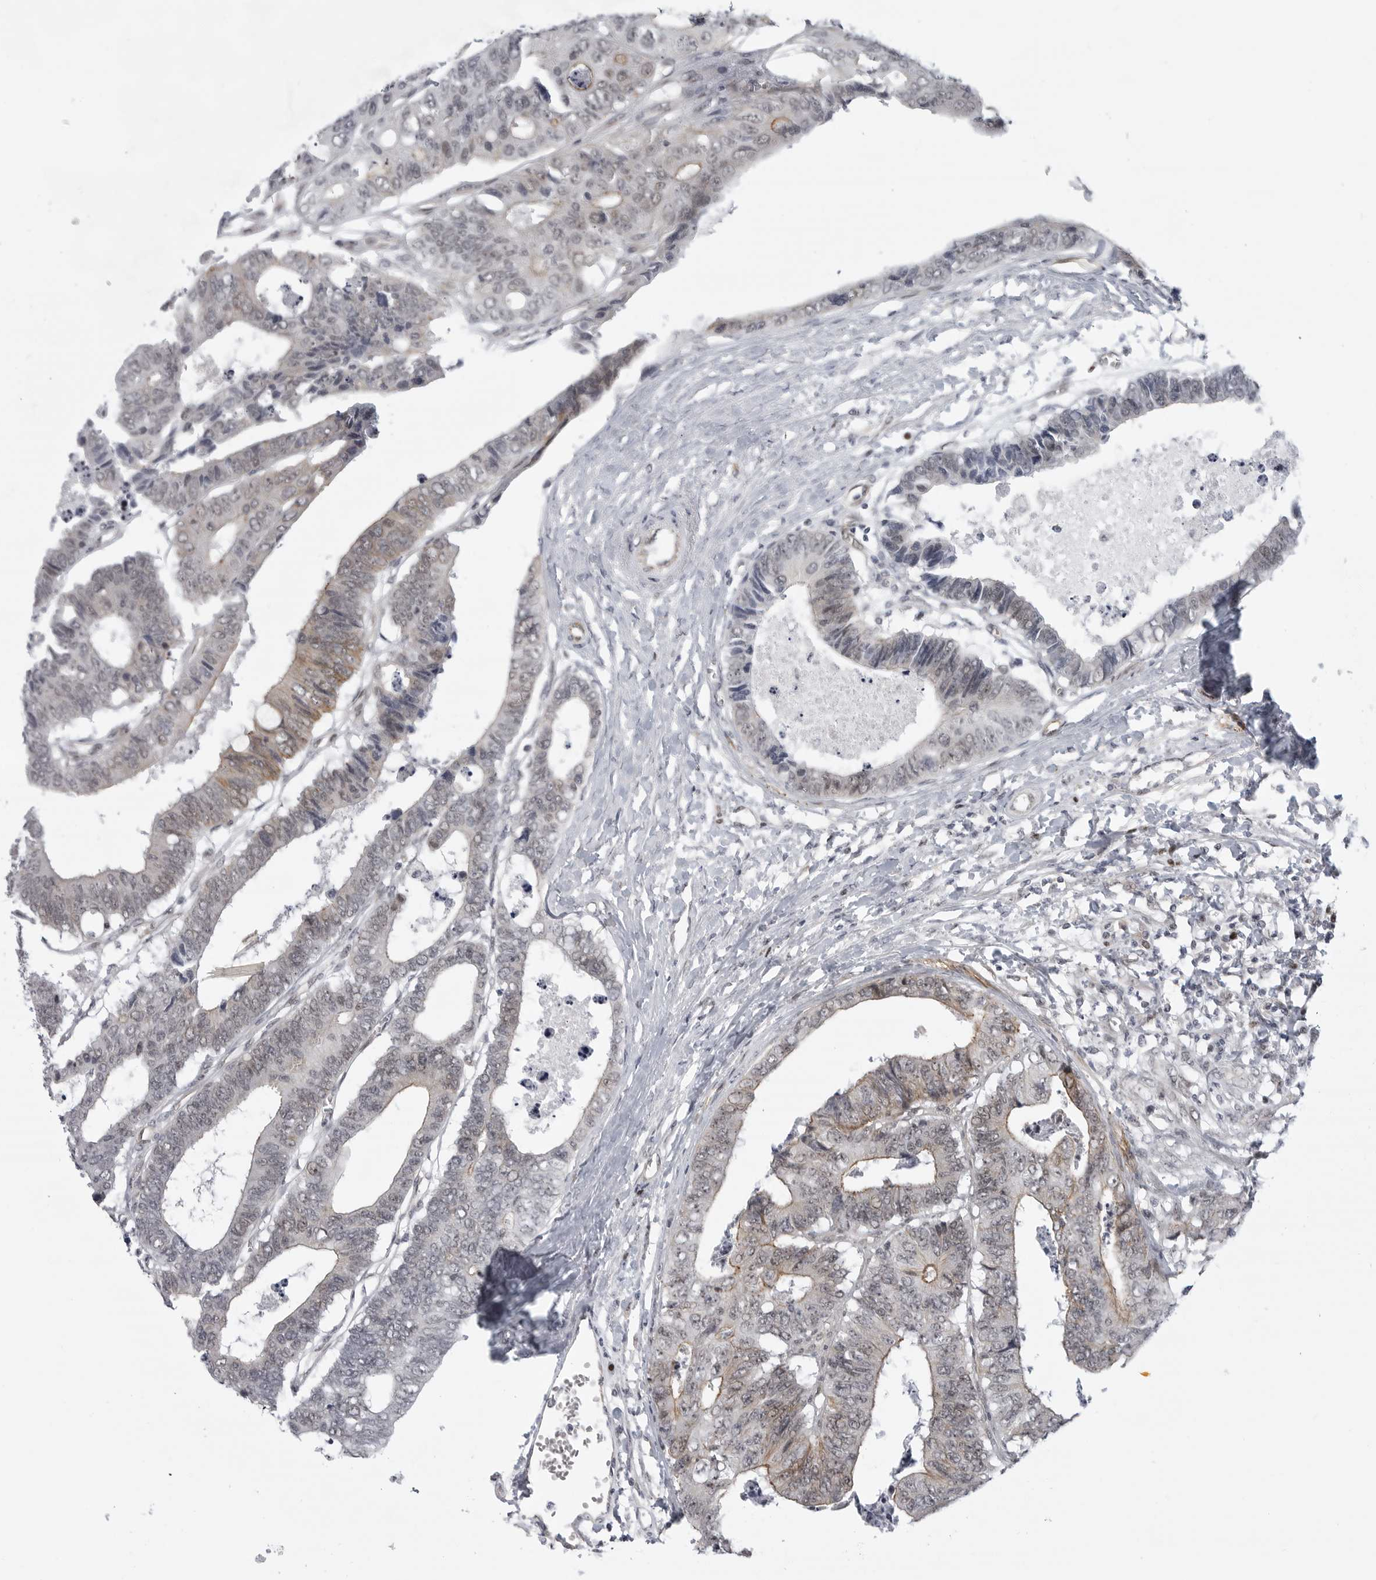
{"staining": {"intensity": "weak", "quantity": "<25%", "location": "cytoplasmic/membranous"}, "tissue": "colorectal cancer", "cell_type": "Tumor cells", "image_type": "cancer", "snomed": [{"axis": "morphology", "description": "Adenocarcinoma, NOS"}, {"axis": "topography", "description": "Rectum"}], "caption": "This is an IHC image of human colorectal adenocarcinoma. There is no expression in tumor cells.", "gene": "CEP295NL", "patient": {"sex": "male", "age": 84}}